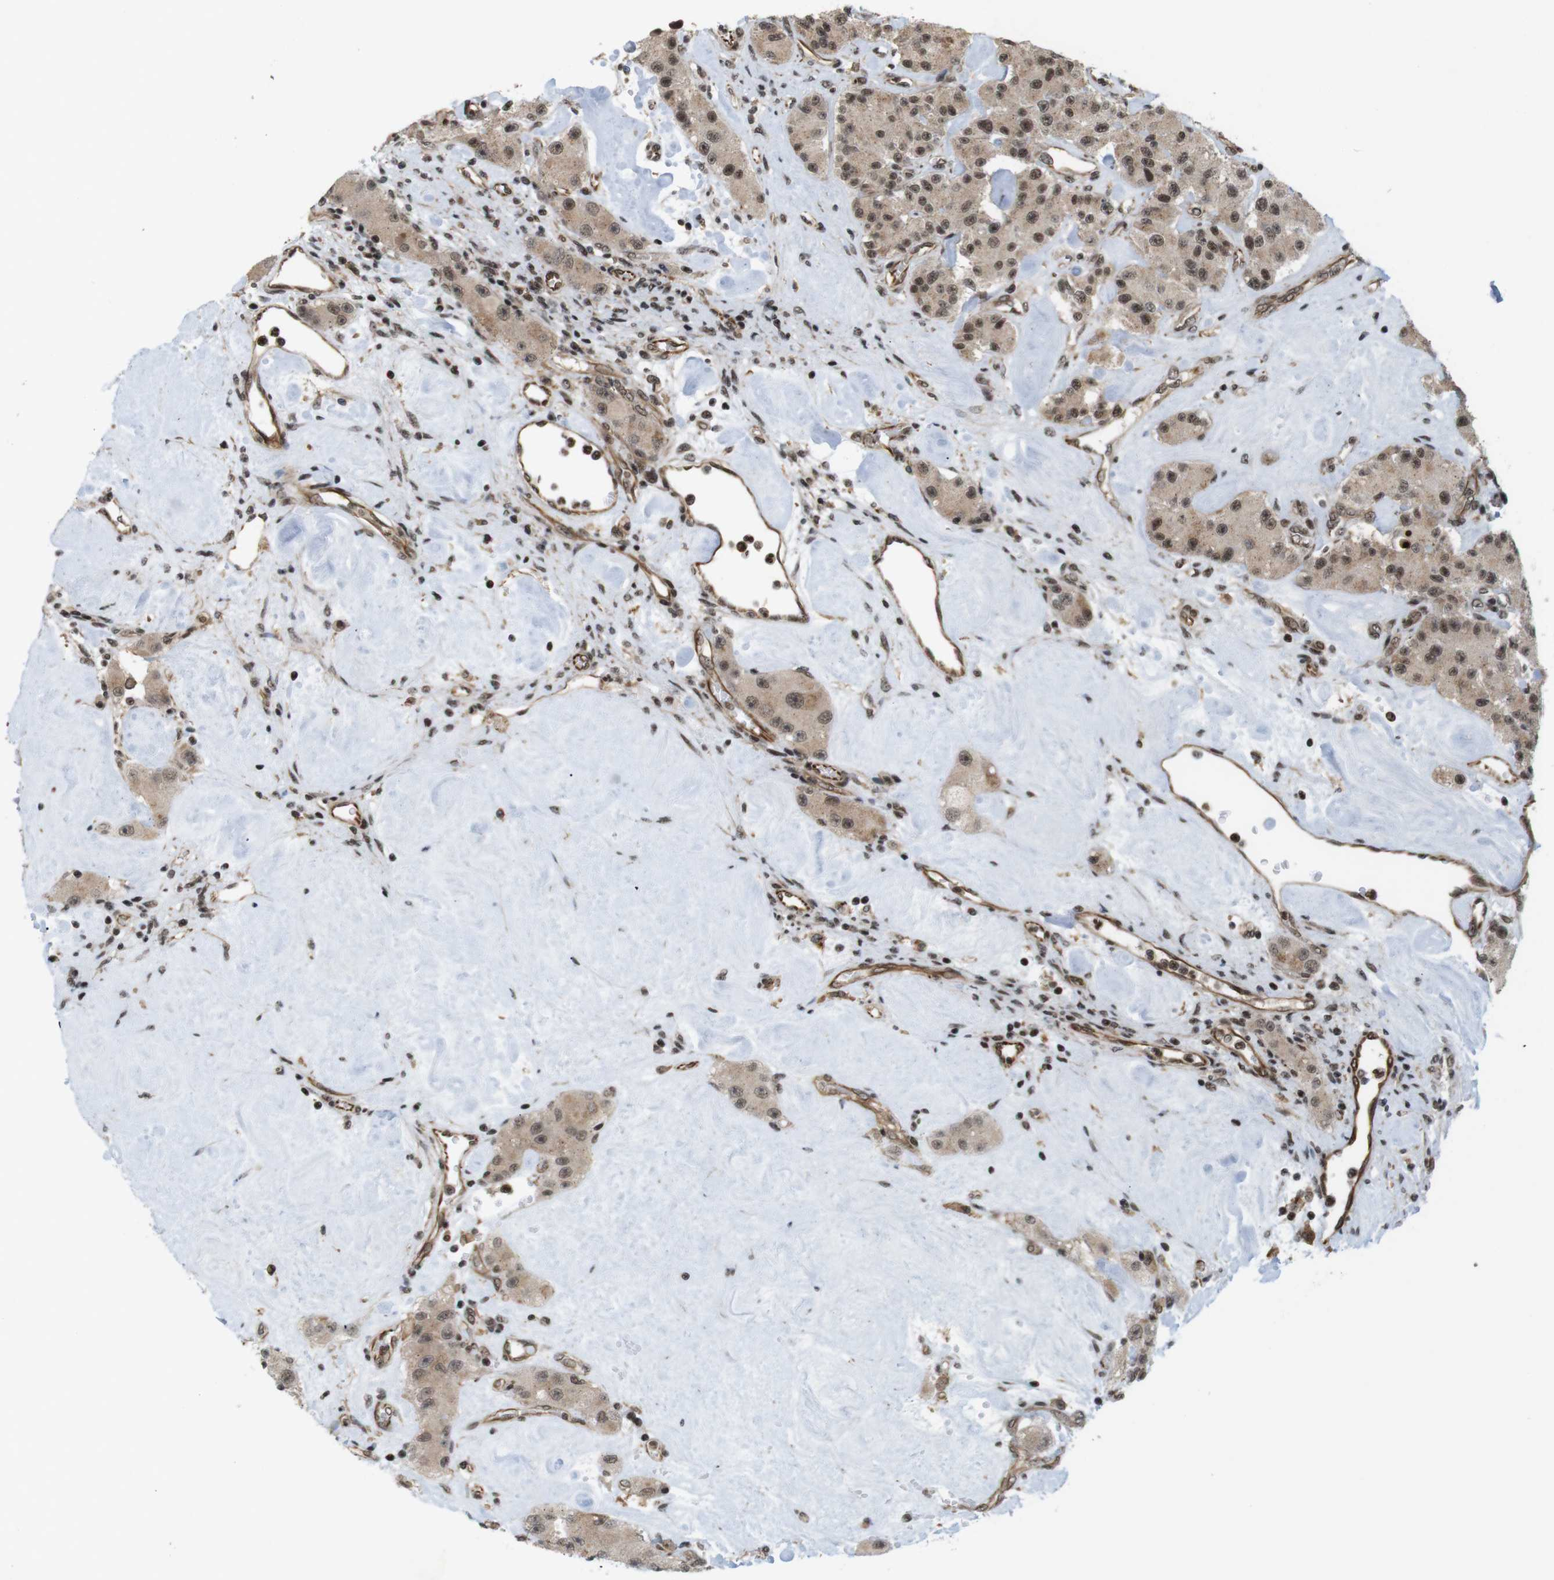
{"staining": {"intensity": "moderate", "quantity": ">75%", "location": "cytoplasmic/membranous,nuclear"}, "tissue": "carcinoid", "cell_type": "Tumor cells", "image_type": "cancer", "snomed": [{"axis": "morphology", "description": "Carcinoid, malignant, NOS"}, {"axis": "topography", "description": "Pancreas"}], "caption": "Immunohistochemical staining of human carcinoid exhibits moderate cytoplasmic/membranous and nuclear protein staining in approximately >75% of tumor cells. The staining was performed using DAB (3,3'-diaminobenzidine) to visualize the protein expression in brown, while the nuclei were stained in blue with hematoxylin (Magnification: 20x).", "gene": "SP2", "patient": {"sex": "male", "age": 41}}